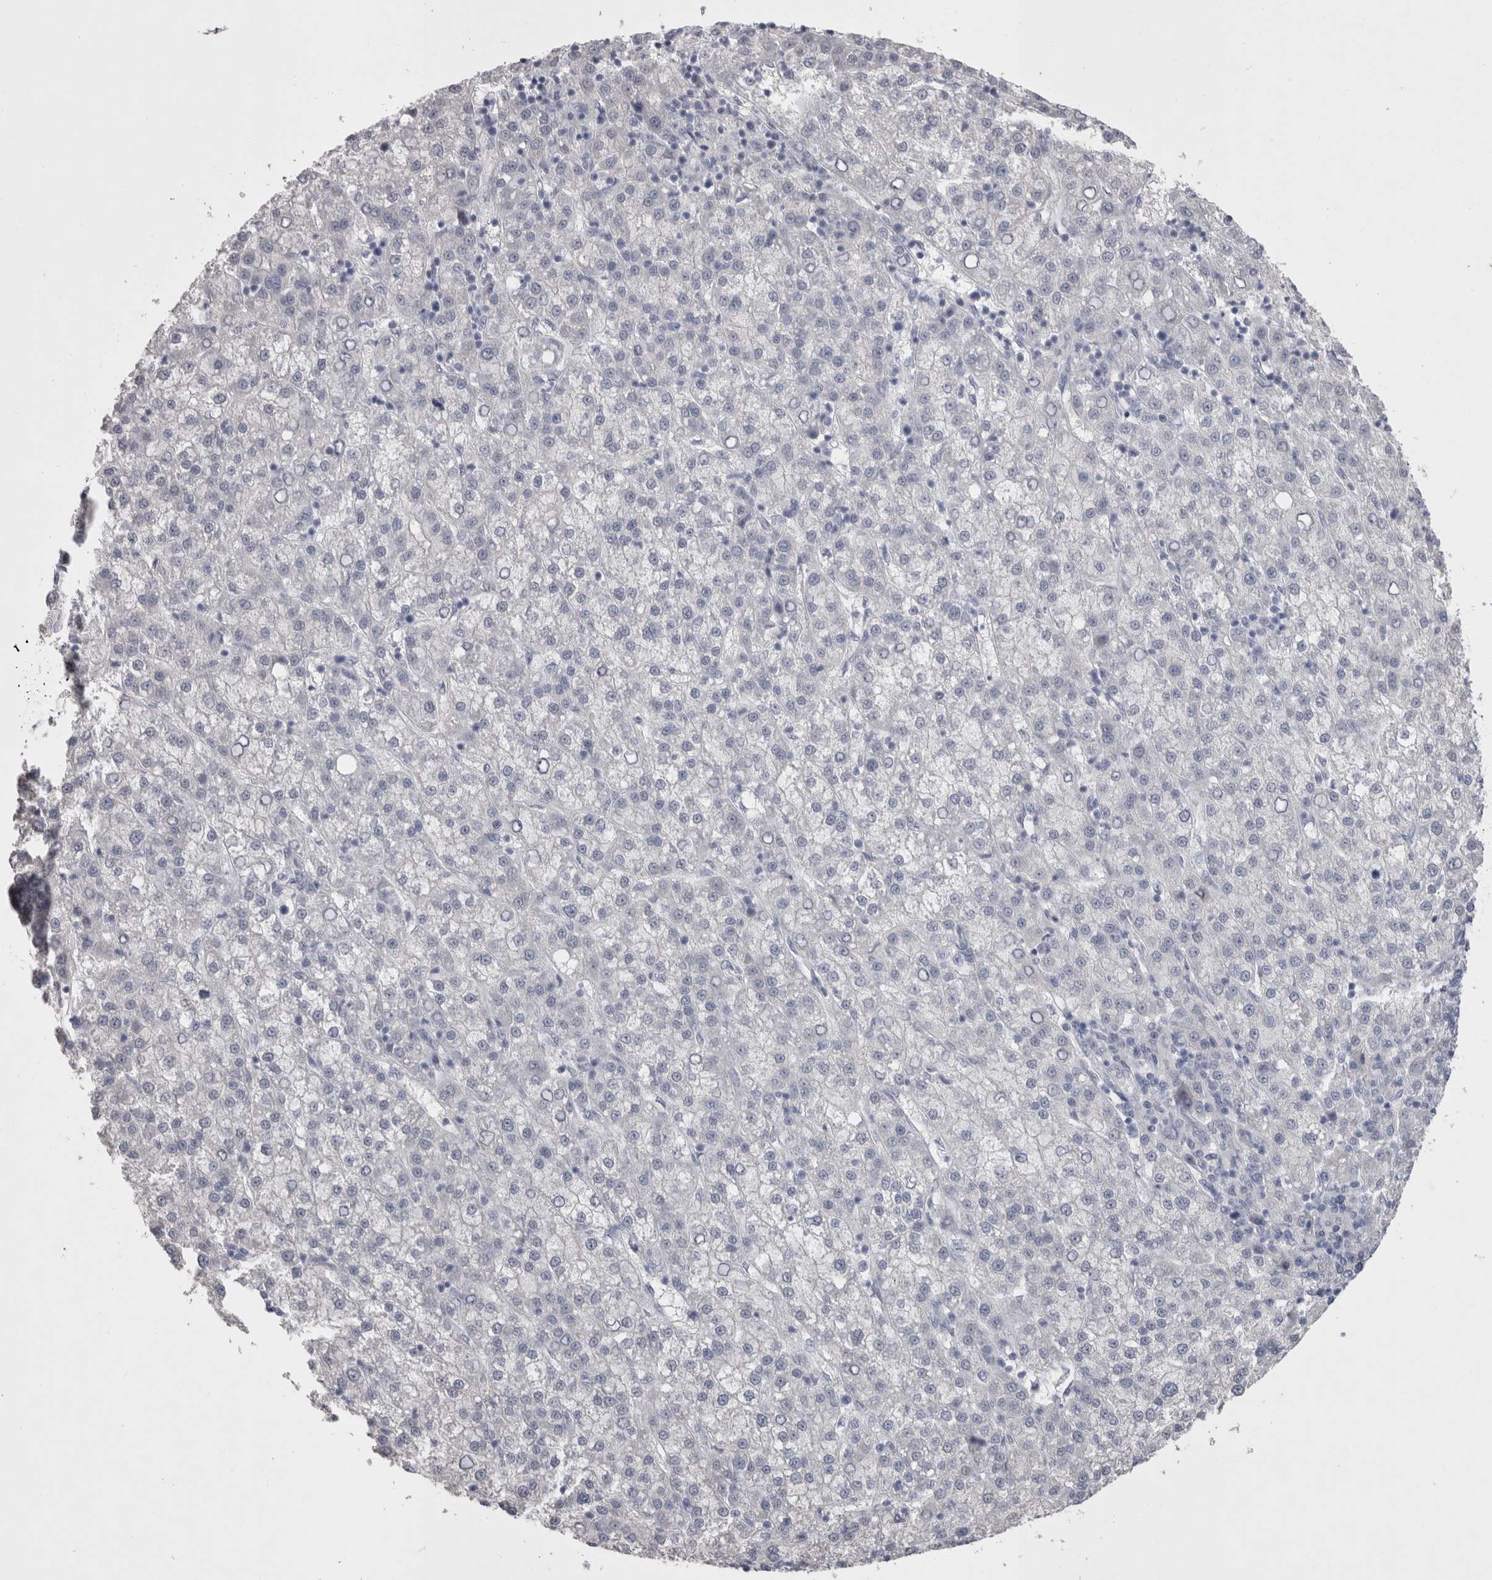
{"staining": {"intensity": "negative", "quantity": "none", "location": "none"}, "tissue": "liver cancer", "cell_type": "Tumor cells", "image_type": "cancer", "snomed": [{"axis": "morphology", "description": "Carcinoma, Hepatocellular, NOS"}, {"axis": "topography", "description": "Liver"}], "caption": "Immunohistochemistry histopathology image of neoplastic tissue: human liver cancer (hepatocellular carcinoma) stained with DAB exhibits no significant protein expression in tumor cells.", "gene": "ADAM2", "patient": {"sex": "female", "age": 58}}